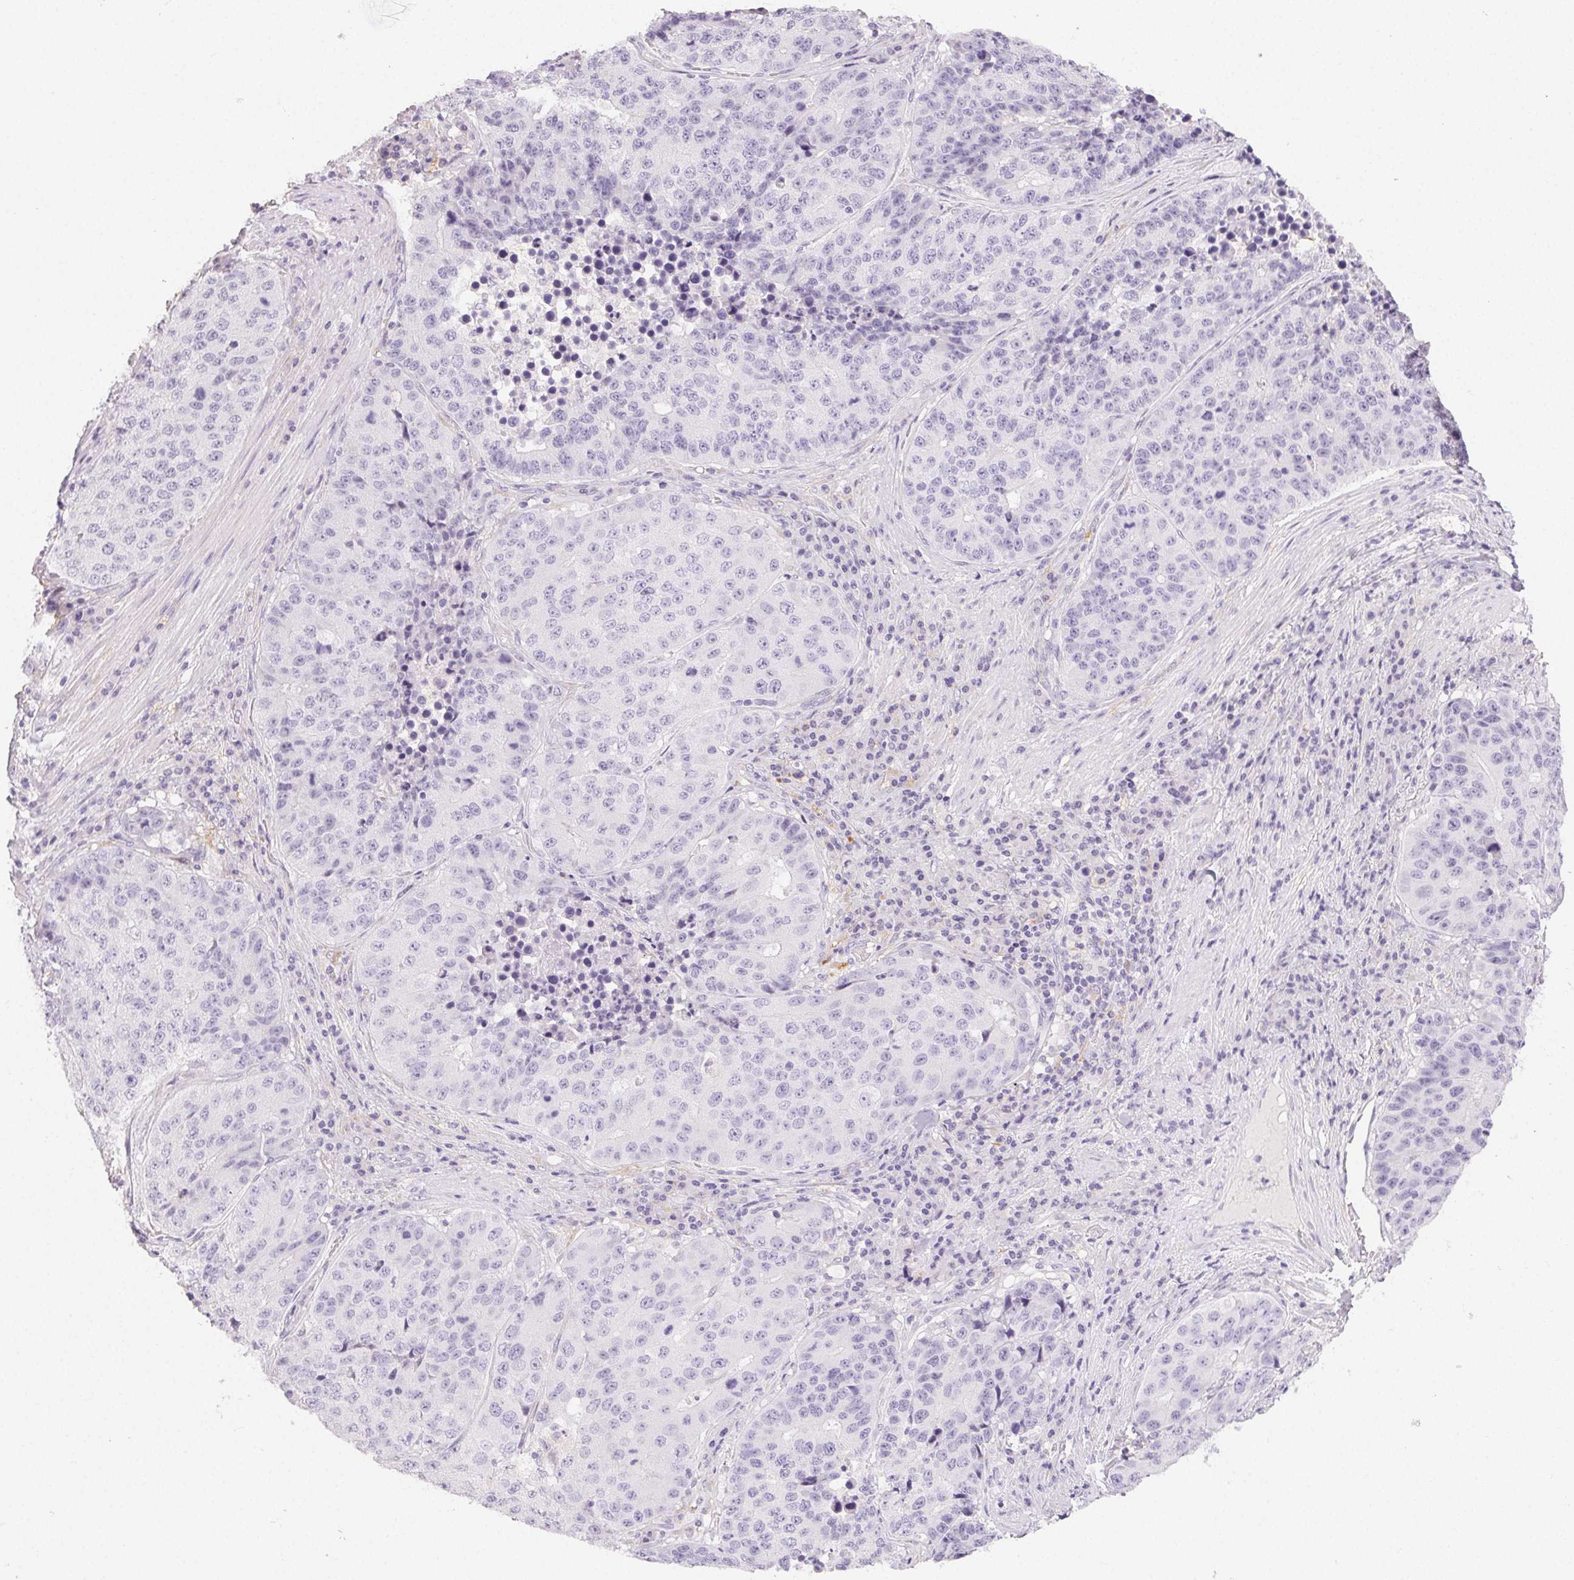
{"staining": {"intensity": "negative", "quantity": "none", "location": "none"}, "tissue": "stomach cancer", "cell_type": "Tumor cells", "image_type": "cancer", "snomed": [{"axis": "morphology", "description": "Adenocarcinoma, NOS"}, {"axis": "topography", "description": "Stomach"}], "caption": "This photomicrograph is of stomach adenocarcinoma stained with immunohistochemistry to label a protein in brown with the nuclei are counter-stained blue. There is no expression in tumor cells.", "gene": "MIOX", "patient": {"sex": "male", "age": 71}}